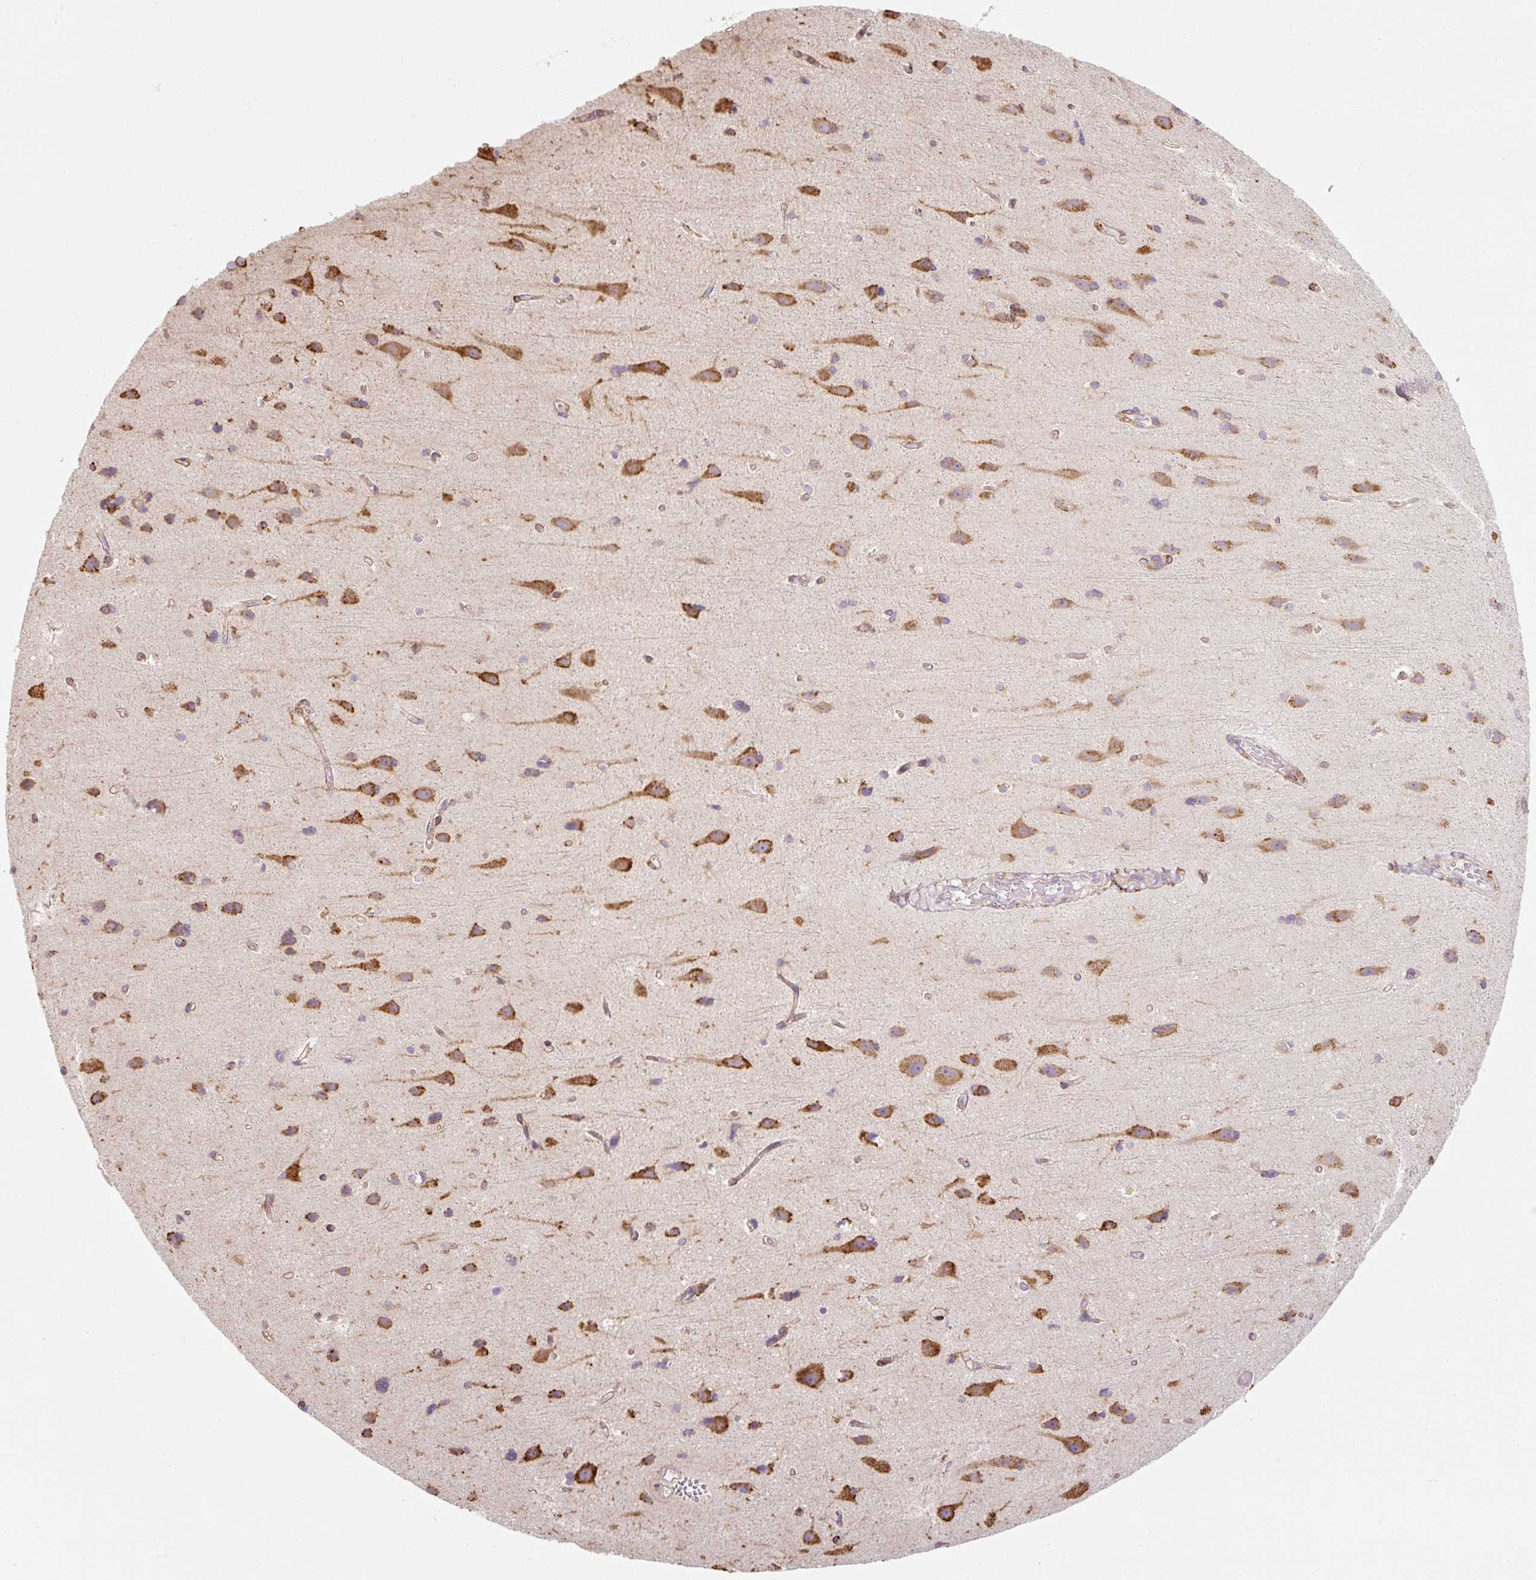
{"staining": {"intensity": "moderate", "quantity": ">75%", "location": "cytoplasmic/membranous"}, "tissue": "cerebral cortex", "cell_type": "Endothelial cells", "image_type": "normal", "snomed": [{"axis": "morphology", "description": "Normal tissue, NOS"}, {"axis": "topography", "description": "Cerebral cortex"}], "caption": "DAB immunohistochemical staining of benign human cerebral cortex demonstrates moderate cytoplasmic/membranous protein positivity in approximately >75% of endothelial cells. (Brightfield microscopy of DAB IHC at high magnification).", "gene": "PRKCSH", "patient": {"sex": "male", "age": 37}}